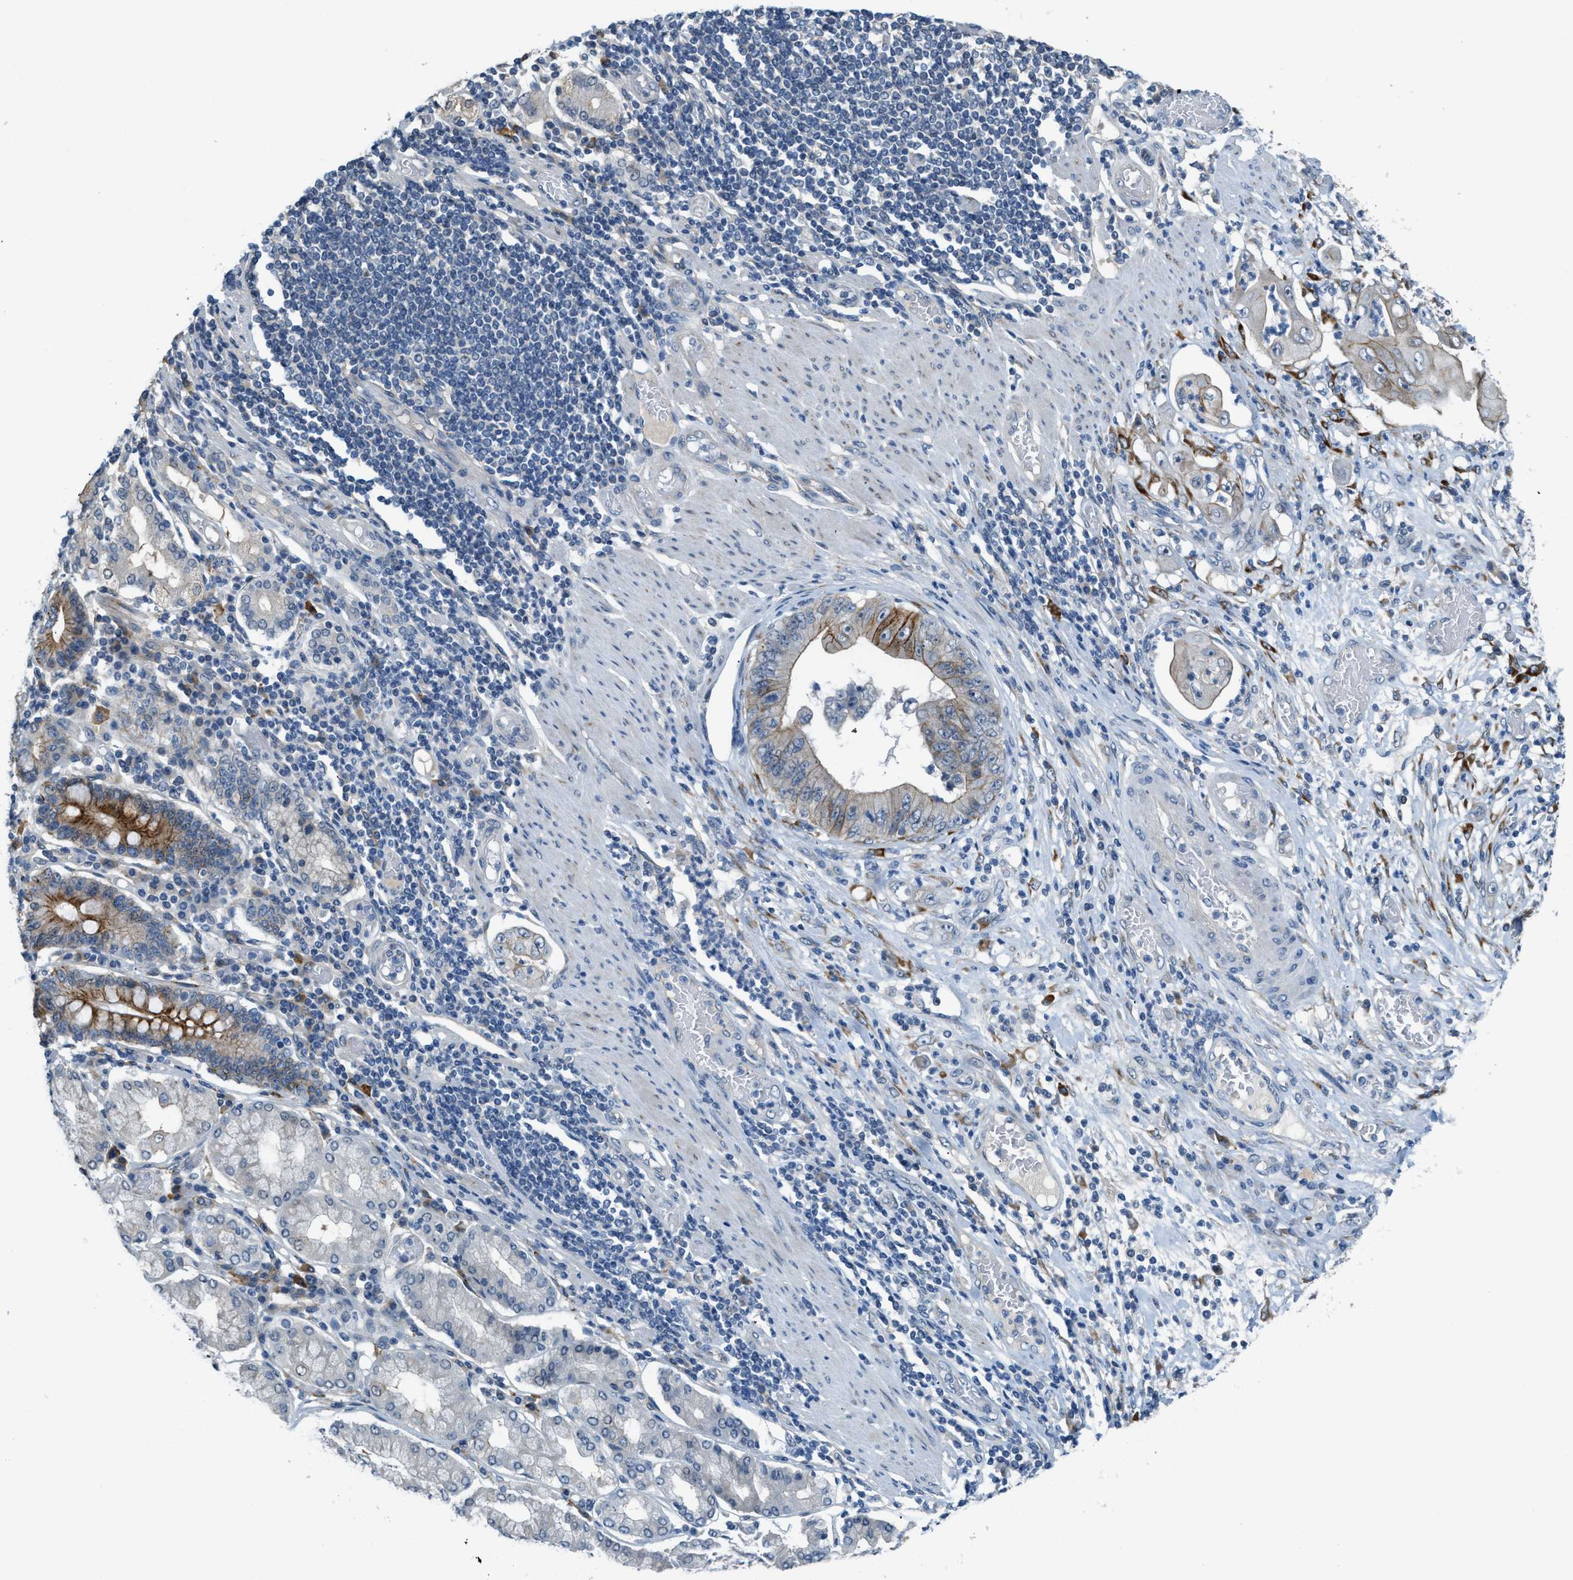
{"staining": {"intensity": "strong", "quantity": "<25%", "location": "cytoplasmic/membranous"}, "tissue": "stomach cancer", "cell_type": "Tumor cells", "image_type": "cancer", "snomed": [{"axis": "morphology", "description": "Adenocarcinoma, NOS"}, {"axis": "topography", "description": "Stomach"}], "caption": "Tumor cells exhibit strong cytoplasmic/membranous staining in about <25% of cells in adenocarcinoma (stomach).", "gene": "TMEM154", "patient": {"sex": "female", "age": 73}}